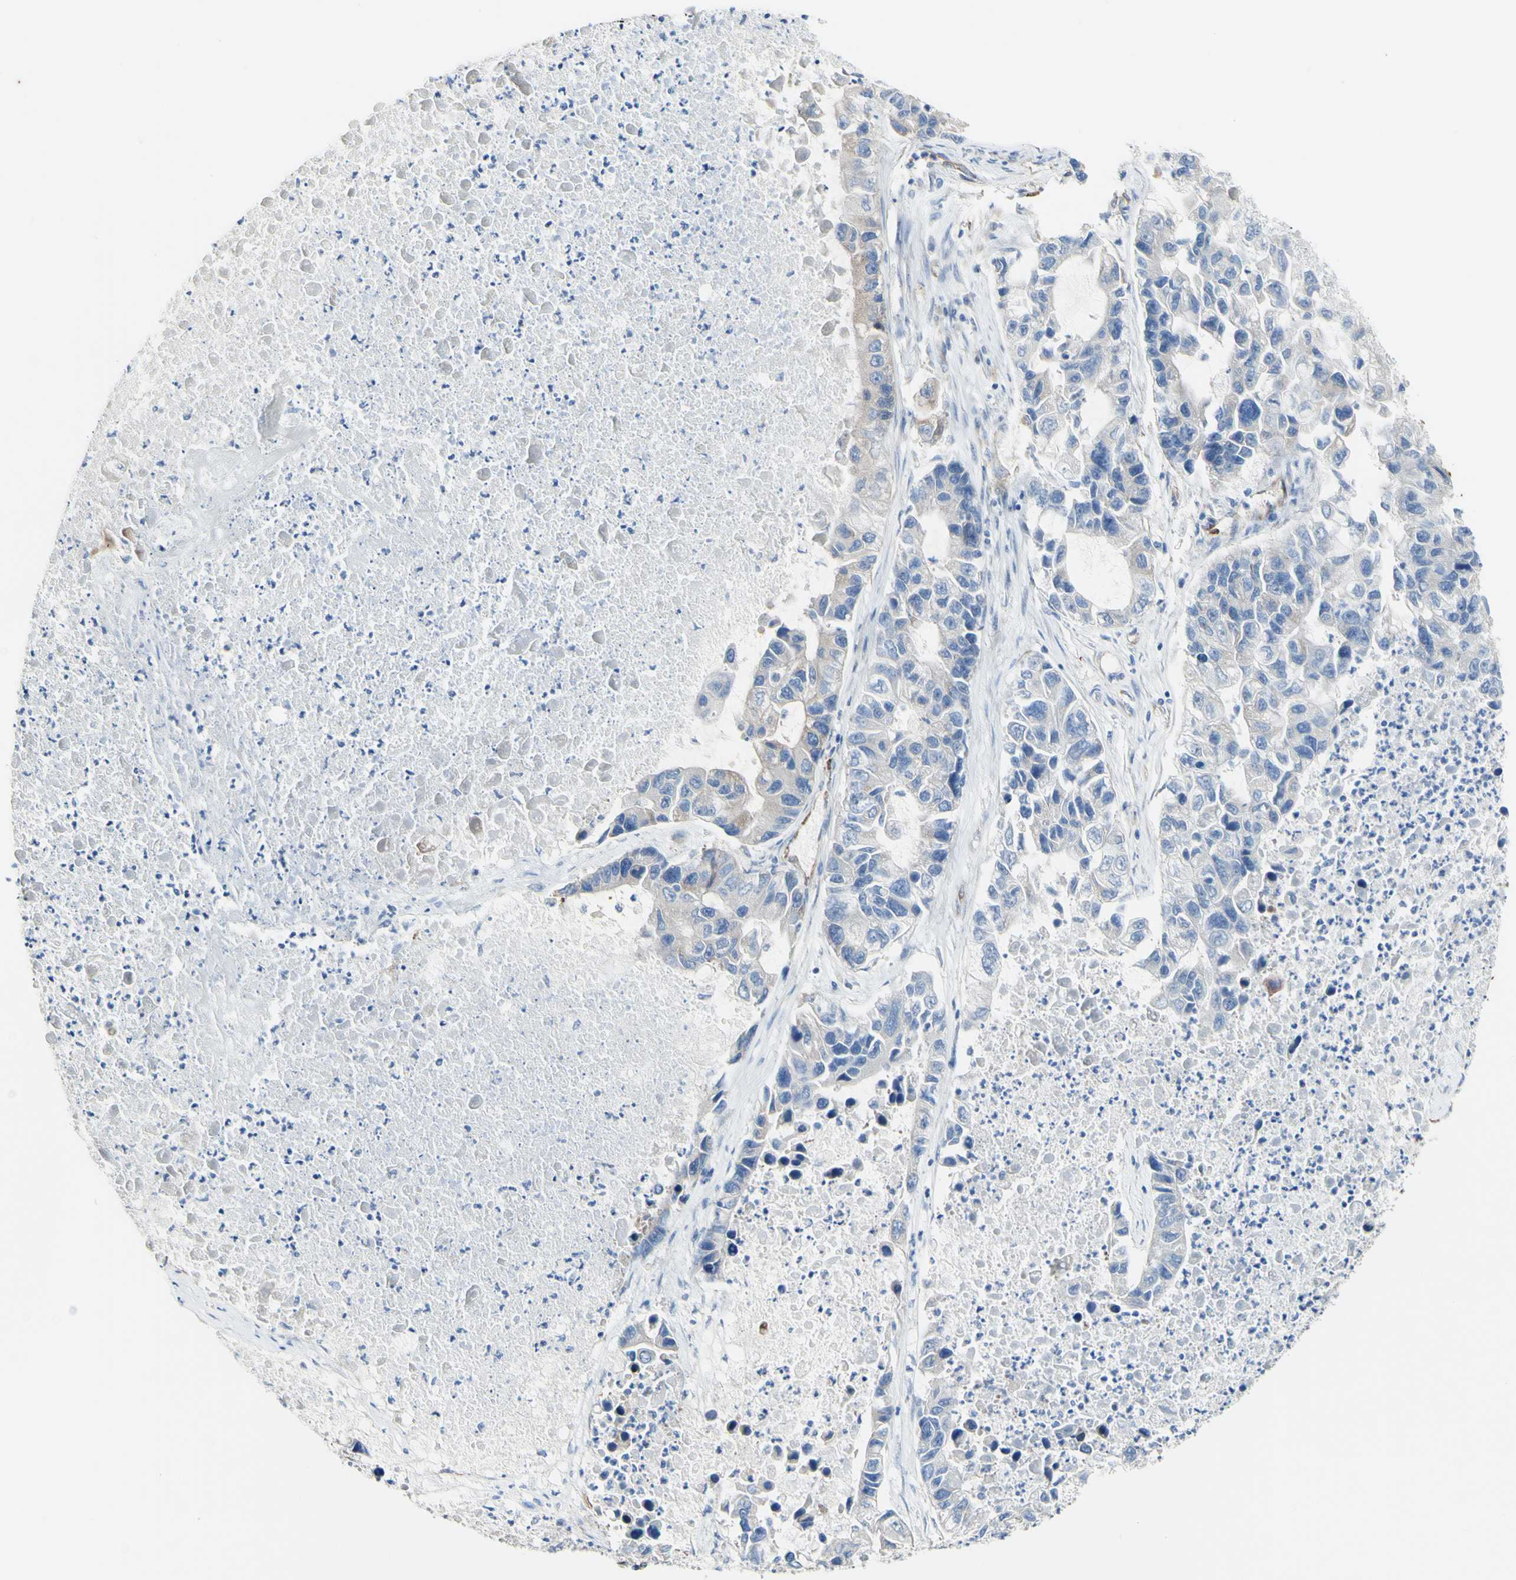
{"staining": {"intensity": "weak", "quantity": "<25%", "location": "cytoplasmic/membranous"}, "tissue": "lung cancer", "cell_type": "Tumor cells", "image_type": "cancer", "snomed": [{"axis": "morphology", "description": "Adenocarcinoma, NOS"}, {"axis": "topography", "description": "Lung"}], "caption": "Immunohistochemical staining of human adenocarcinoma (lung) shows no significant staining in tumor cells. (DAB (3,3'-diaminobenzidine) immunohistochemistry (IHC) with hematoxylin counter stain).", "gene": "LRIG3", "patient": {"sex": "female", "age": 51}}